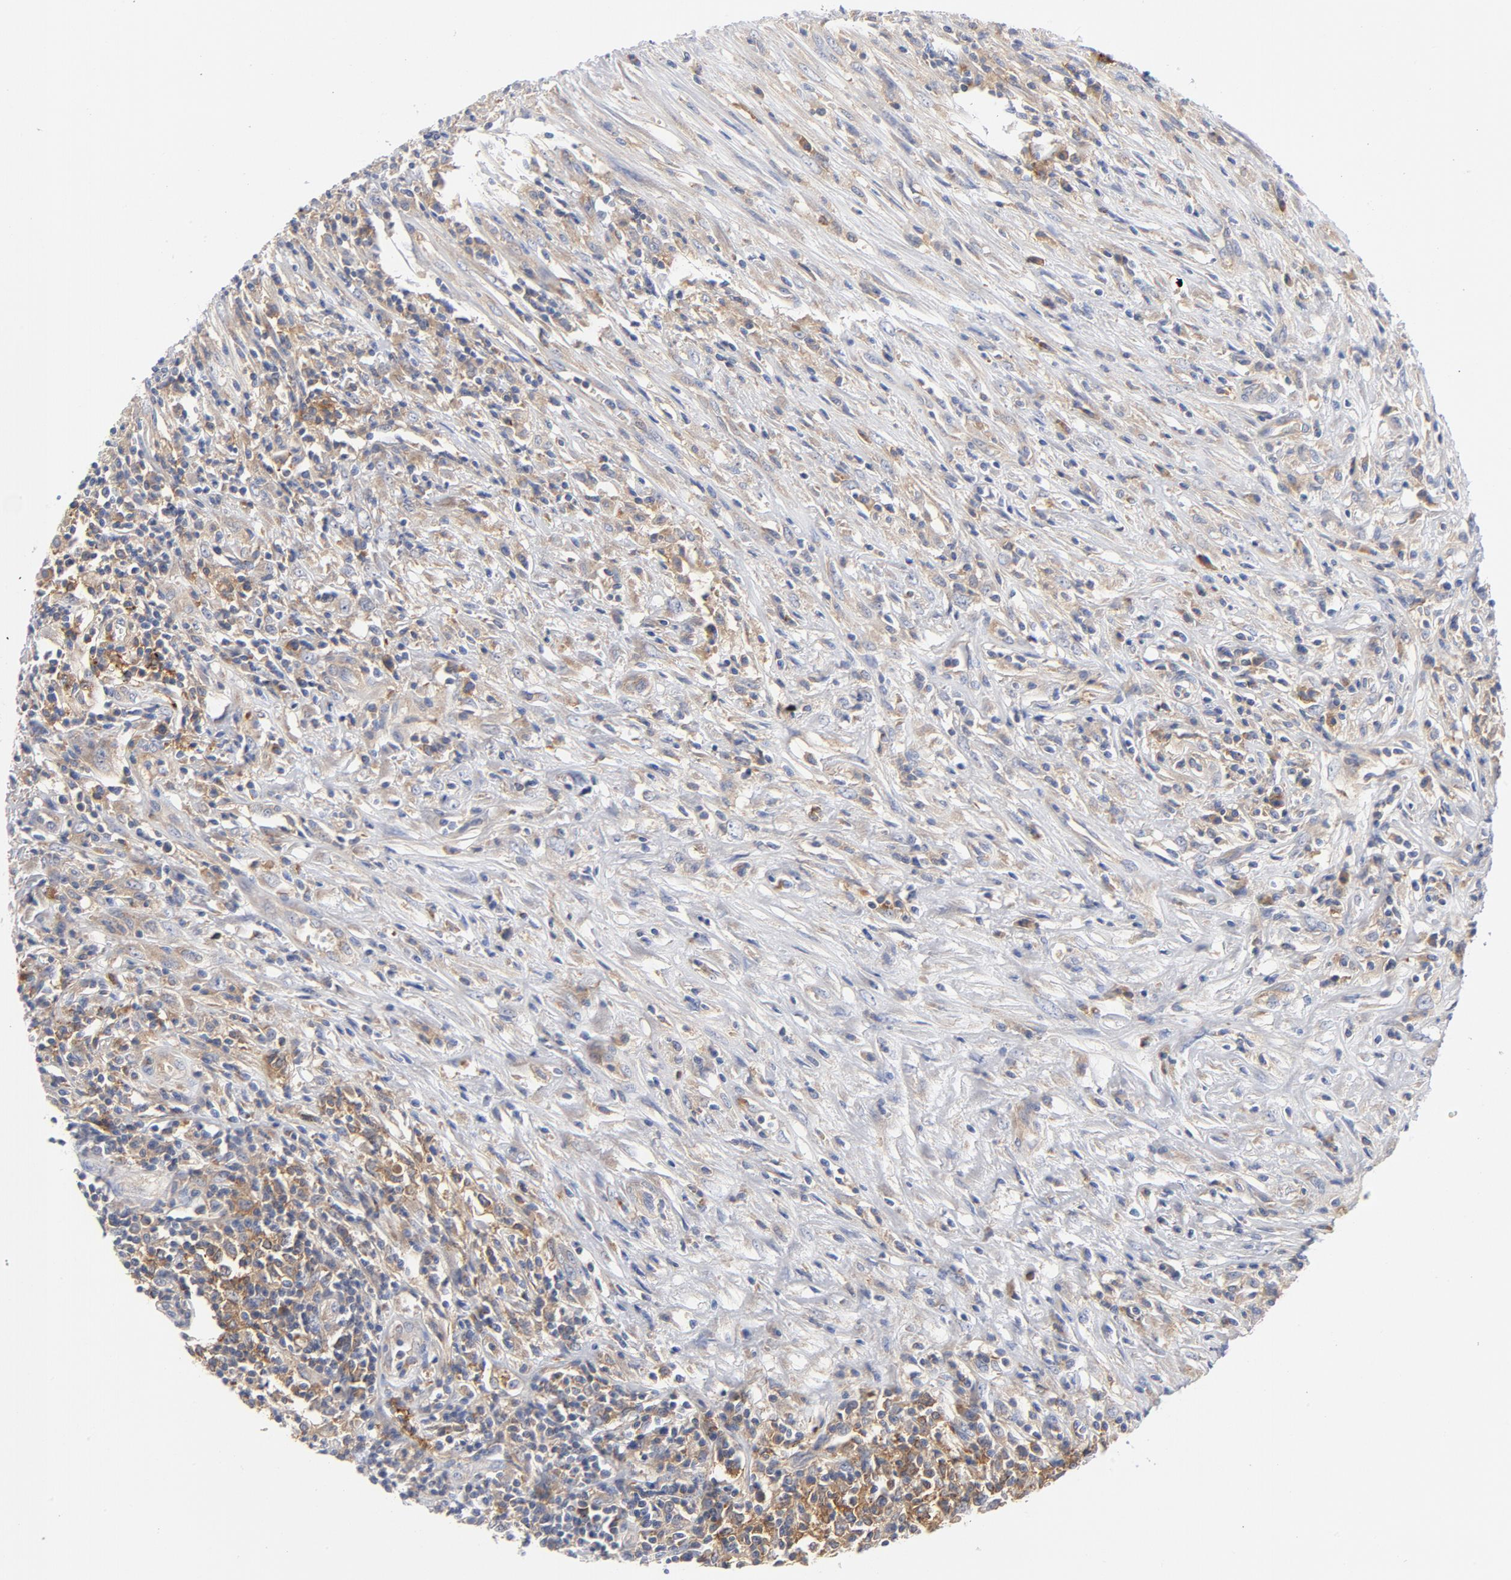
{"staining": {"intensity": "strong", "quantity": "25%-75%", "location": "cytoplasmic/membranous"}, "tissue": "lymphoma", "cell_type": "Tumor cells", "image_type": "cancer", "snomed": [{"axis": "morphology", "description": "Malignant lymphoma, non-Hodgkin's type, High grade"}, {"axis": "topography", "description": "Lymph node"}], "caption": "Immunohistochemistry (IHC) of human malignant lymphoma, non-Hodgkin's type (high-grade) exhibits high levels of strong cytoplasmic/membranous staining in approximately 25%-75% of tumor cells. The protein is shown in brown color, while the nuclei are stained blue.", "gene": "CD86", "patient": {"sex": "female", "age": 84}}